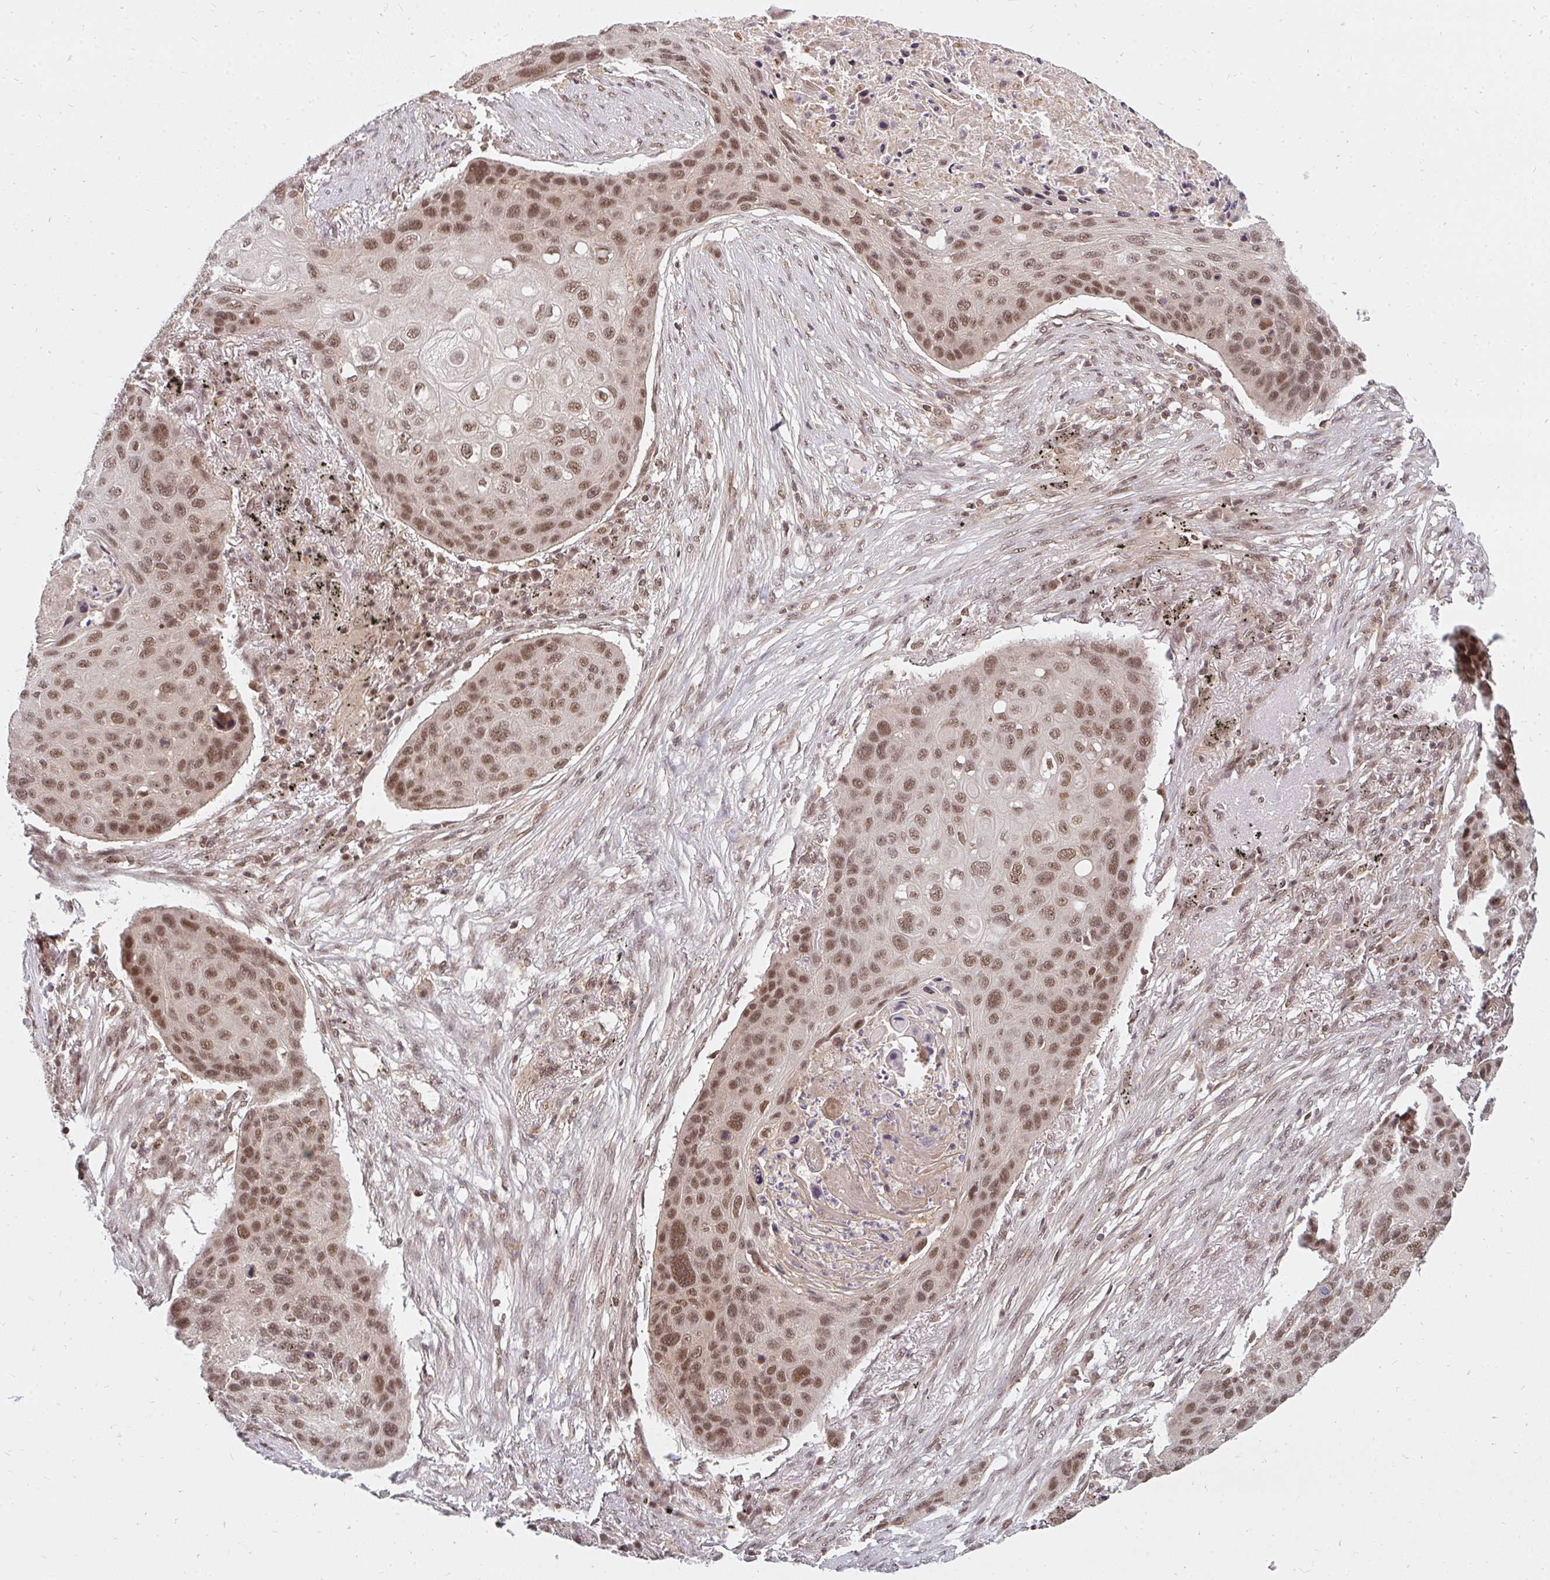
{"staining": {"intensity": "moderate", "quantity": ">75%", "location": "nuclear"}, "tissue": "lung cancer", "cell_type": "Tumor cells", "image_type": "cancer", "snomed": [{"axis": "morphology", "description": "Squamous cell carcinoma, NOS"}, {"axis": "topography", "description": "Lung"}], "caption": "About >75% of tumor cells in lung squamous cell carcinoma demonstrate moderate nuclear protein expression as visualized by brown immunohistochemical staining.", "gene": "GTF3C6", "patient": {"sex": "female", "age": 63}}